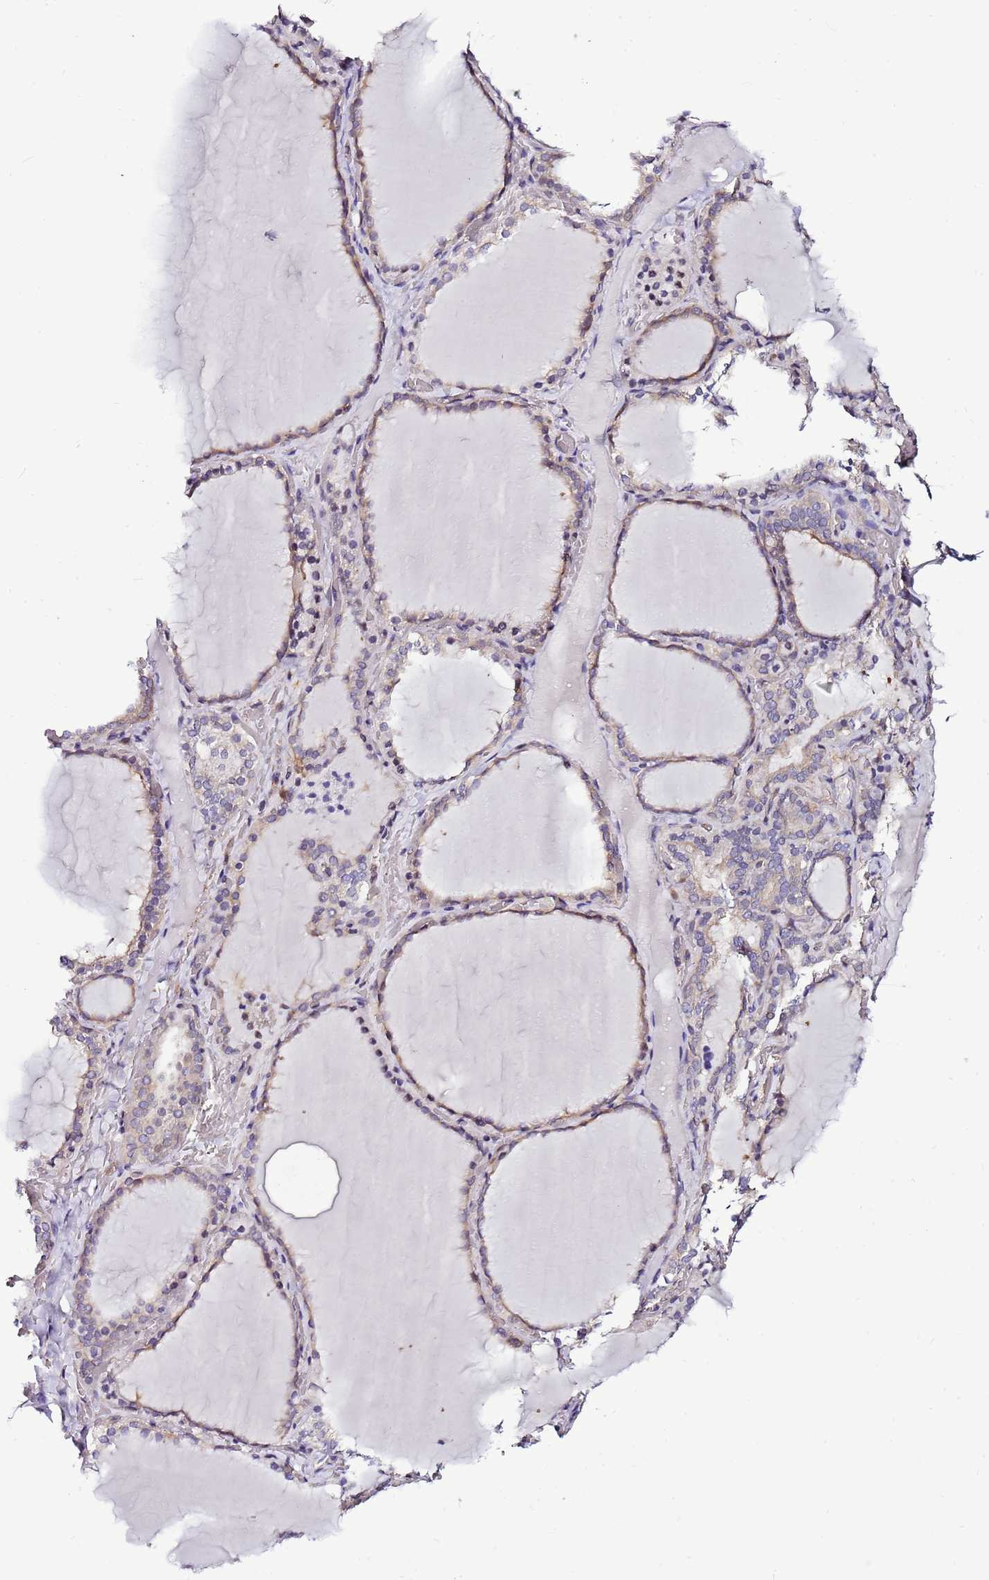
{"staining": {"intensity": "moderate", "quantity": "25%-75%", "location": "cytoplasmic/membranous"}, "tissue": "thyroid gland", "cell_type": "Glandular cells", "image_type": "normal", "snomed": [{"axis": "morphology", "description": "Normal tissue, NOS"}, {"axis": "topography", "description": "Thyroid gland"}], "caption": "IHC (DAB (3,3'-diaminobenzidine)) staining of unremarkable thyroid gland demonstrates moderate cytoplasmic/membranous protein expression in about 25%-75% of glandular cells. (brown staining indicates protein expression, while blue staining denotes nuclei).", "gene": "ATXN2L", "patient": {"sex": "female", "age": 39}}